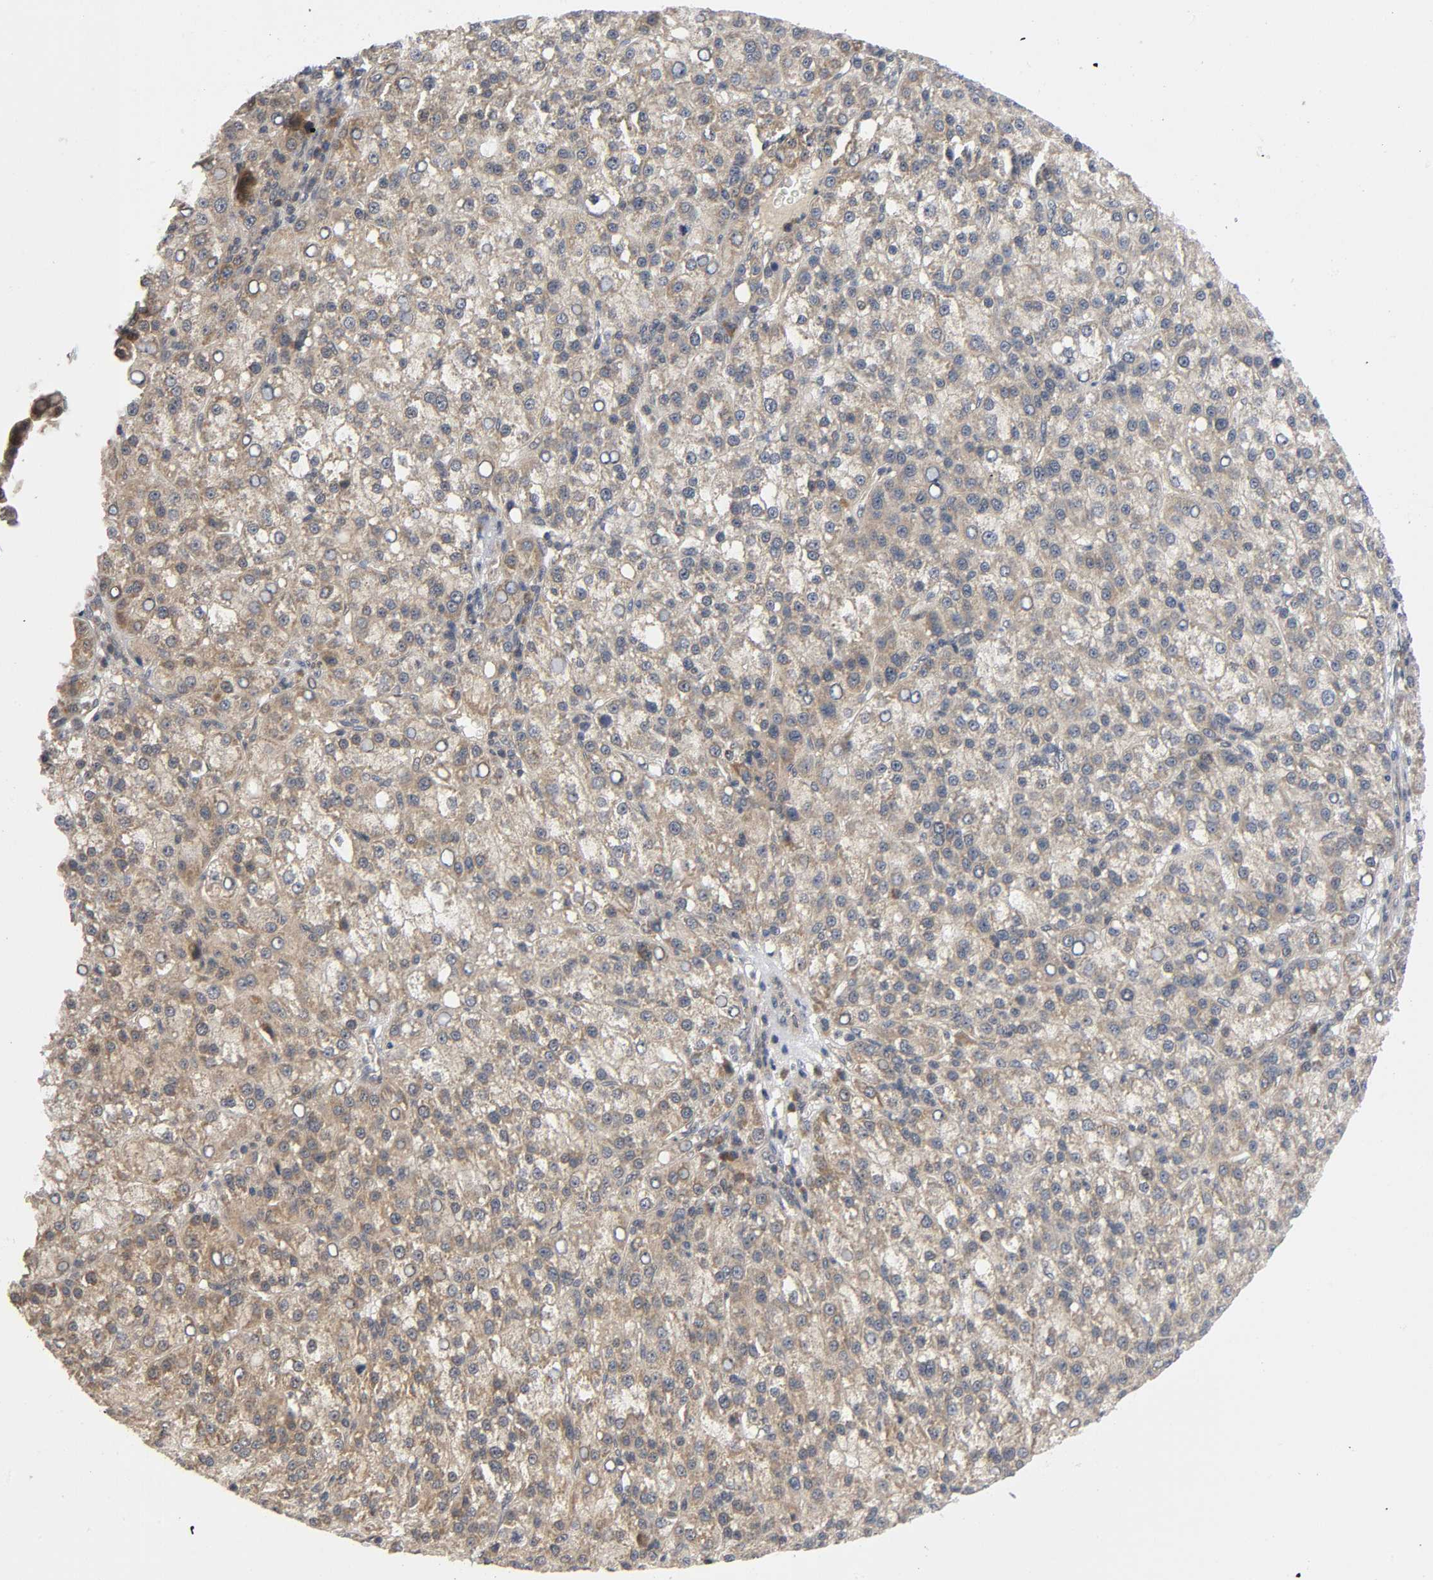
{"staining": {"intensity": "weak", "quantity": ">75%", "location": "cytoplasmic/membranous"}, "tissue": "liver cancer", "cell_type": "Tumor cells", "image_type": "cancer", "snomed": [{"axis": "morphology", "description": "Carcinoma, Hepatocellular, NOS"}, {"axis": "topography", "description": "Liver"}], "caption": "Human liver cancer stained with a brown dye reveals weak cytoplasmic/membranous positive expression in about >75% of tumor cells.", "gene": "MAPK8", "patient": {"sex": "female", "age": 58}}